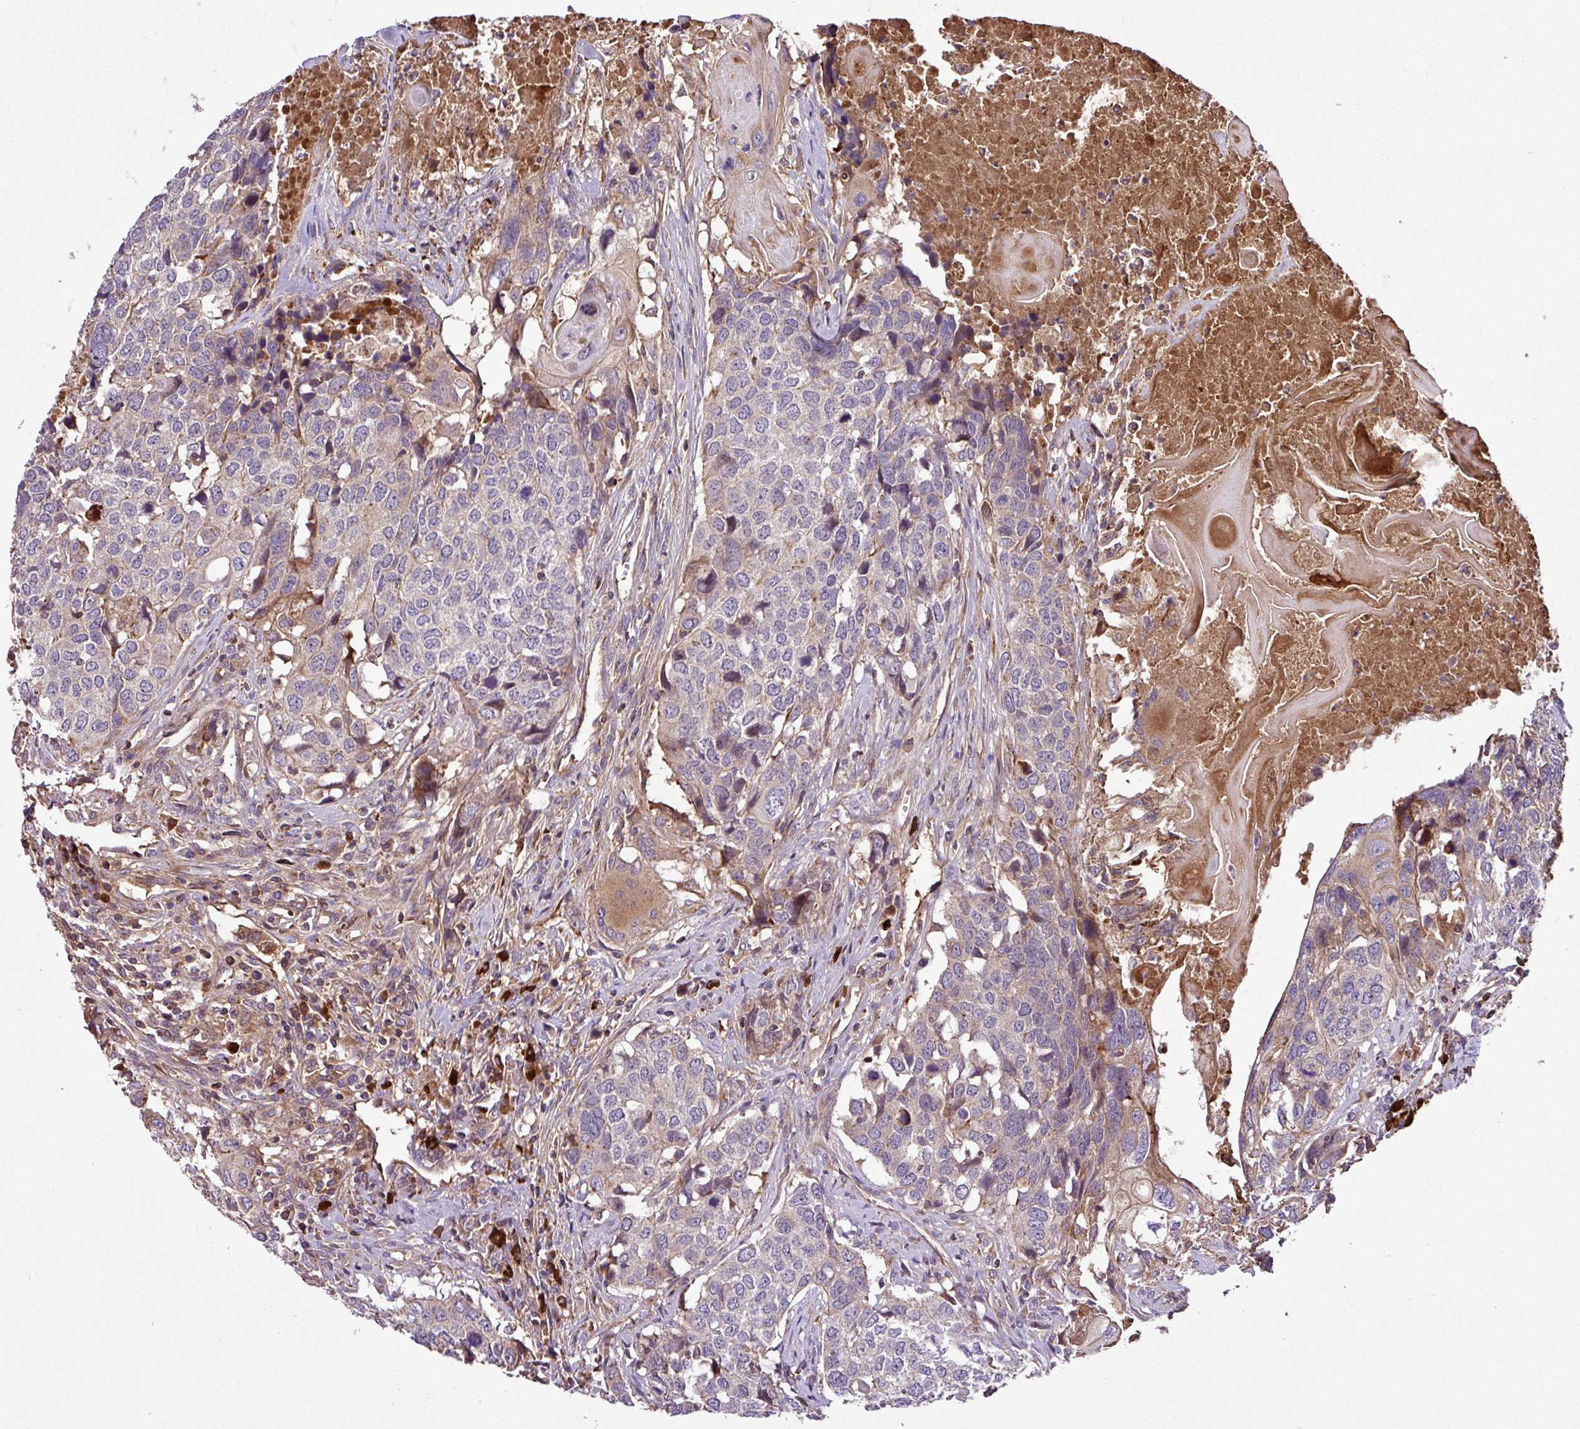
{"staining": {"intensity": "moderate", "quantity": "<25%", "location": "cytoplasmic/membranous"}, "tissue": "head and neck cancer", "cell_type": "Tumor cells", "image_type": "cancer", "snomed": [{"axis": "morphology", "description": "Squamous cell carcinoma, NOS"}, {"axis": "topography", "description": "Head-Neck"}], "caption": "Head and neck cancer (squamous cell carcinoma) tissue displays moderate cytoplasmic/membranous positivity in approximately <25% of tumor cells (DAB IHC with brightfield microscopy, high magnification).", "gene": "ZNF266", "patient": {"sex": "male", "age": 66}}